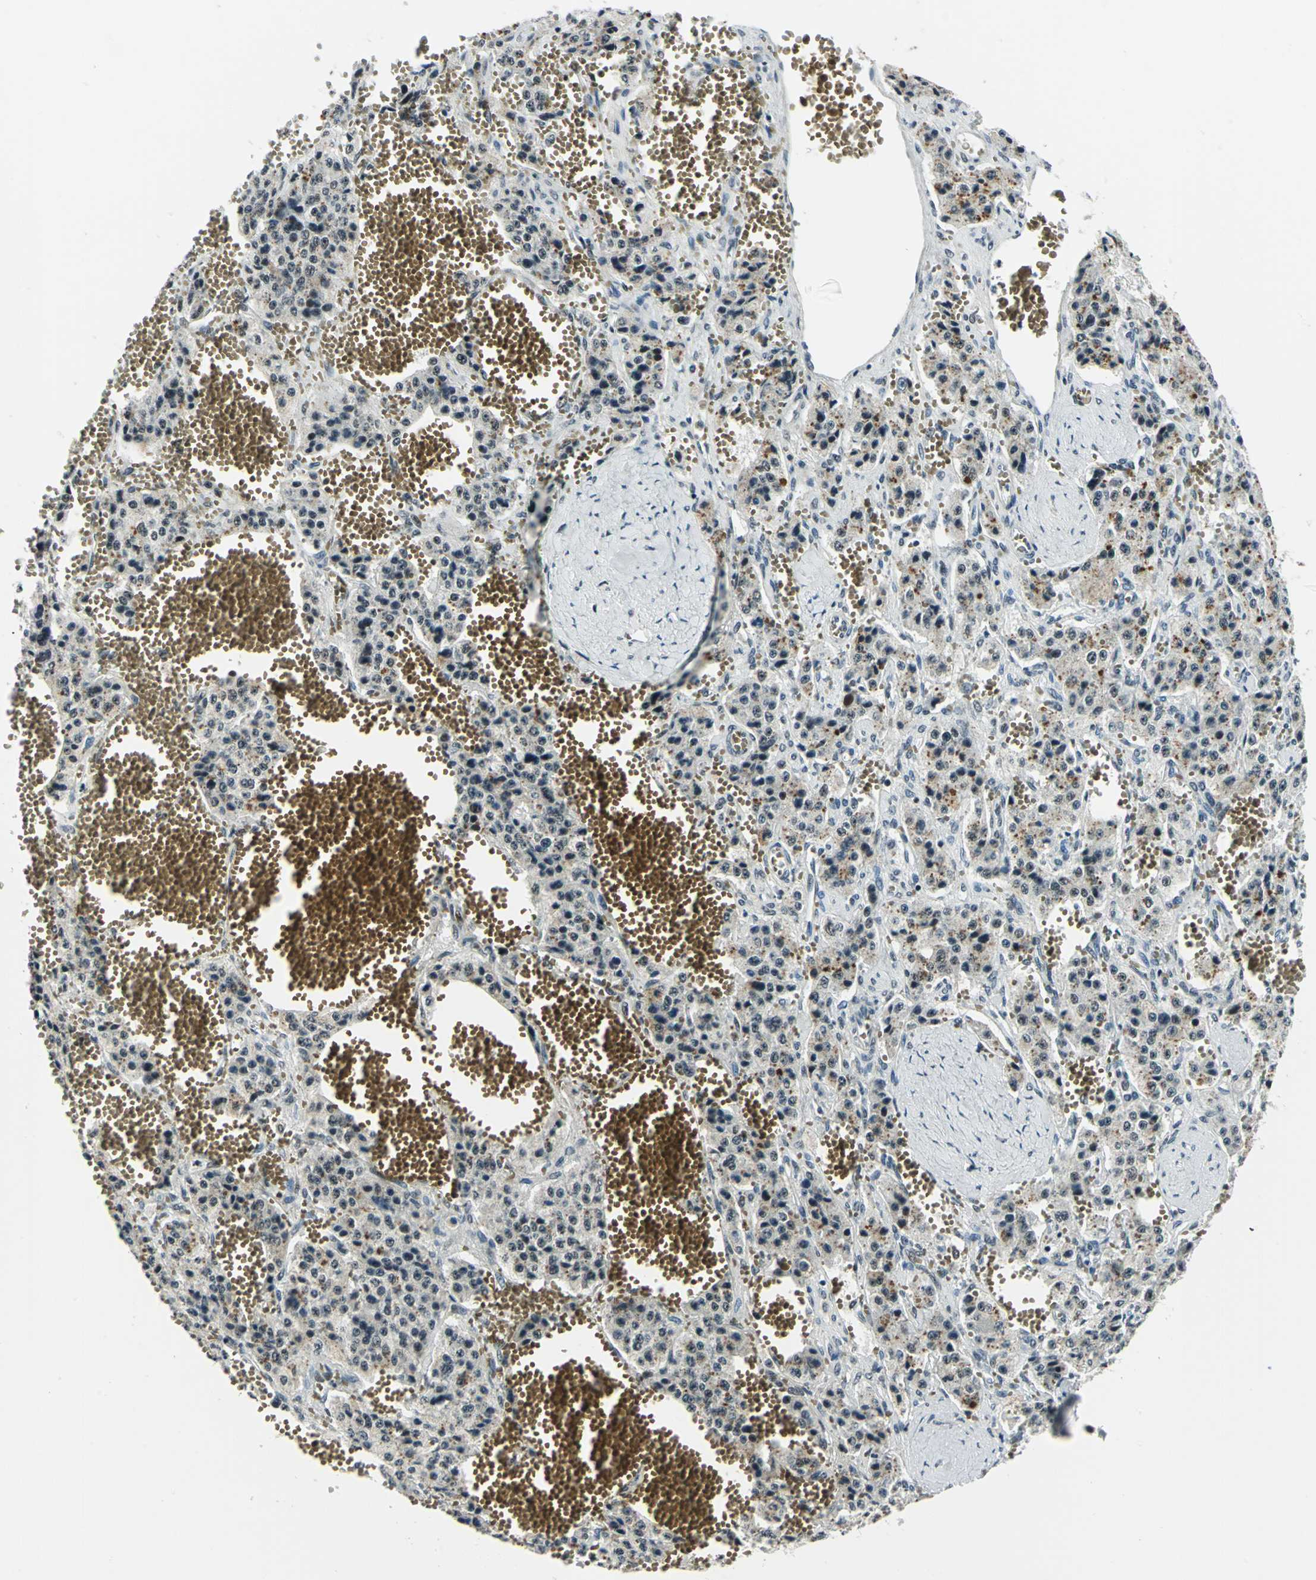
{"staining": {"intensity": "moderate", "quantity": "<25%", "location": "cytoplasmic/membranous"}, "tissue": "carcinoid", "cell_type": "Tumor cells", "image_type": "cancer", "snomed": [{"axis": "morphology", "description": "Carcinoid, malignant, NOS"}, {"axis": "topography", "description": "Small intestine"}], "caption": "A low amount of moderate cytoplasmic/membranous expression is appreciated in about <25% of tumor cells in carcinoid tissue.", "gene": "KAT6B", "patient": {"sex": "male", "age": 52}}